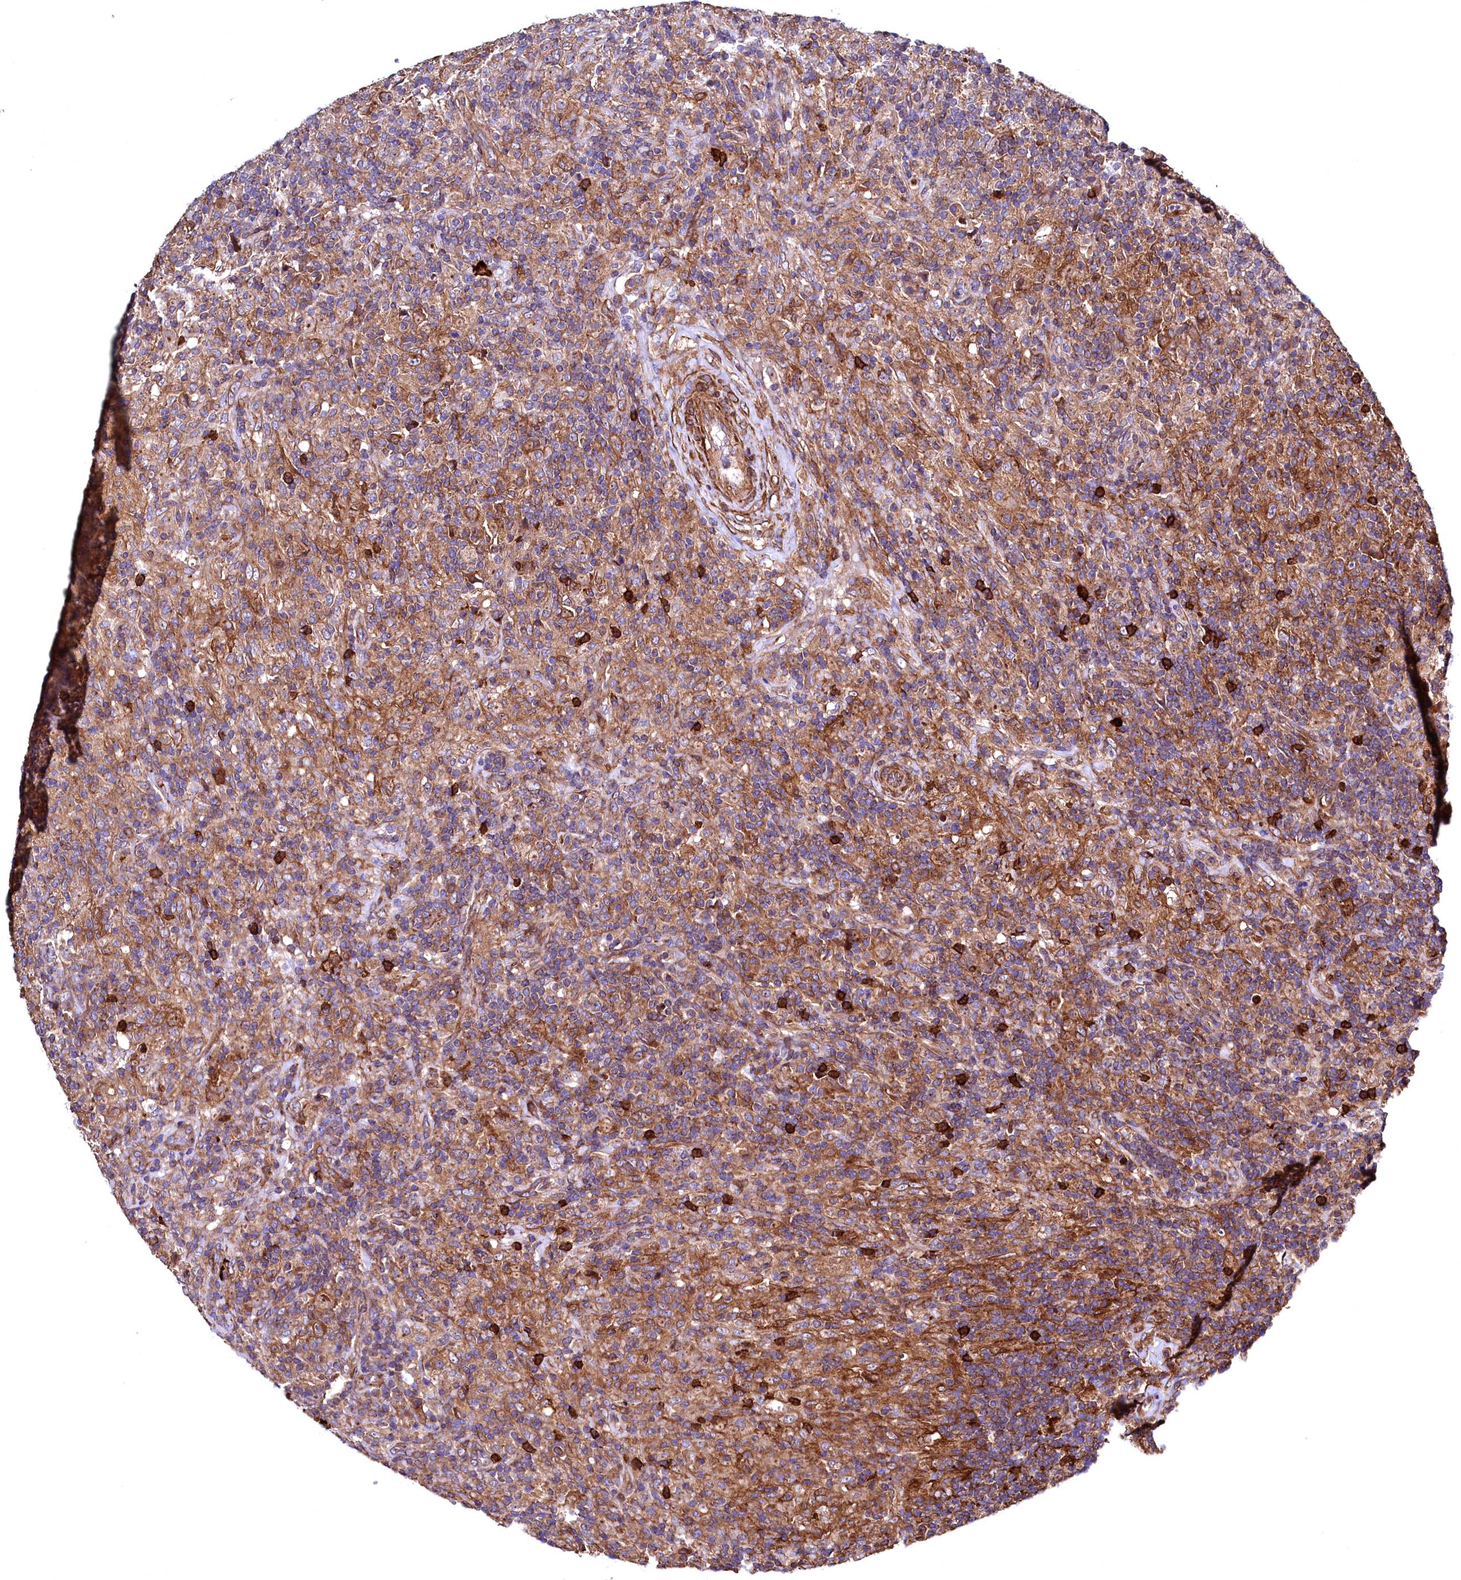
{"staining": {"intensity": "moderate", "quantity": "25%-75%", "location": "cytoplasmic/membranous"}, "tissue": "lymphoma", "cell_type": "Tumor cells", "image_type": "cancer", "snomed": [{"axis": "morphology", "description": "Hodgkin's disease, NOS"}, {"axis": "topography", "description": "Lymph node"}], "caption": "Brown immunohistochemical staining in human lymphoma exhibits moderate cytoplasmic/membranous positivity in about 25%-75% of tumor cells. The staining is performed using DAB (3,3'-diaminobenzidine) brown chromogen to label protein expression. The nuclei are counter-stained blue using hematoxylin.", "gene": "STAMBPL1", "patient": {"sex": "male", "age": 70}}